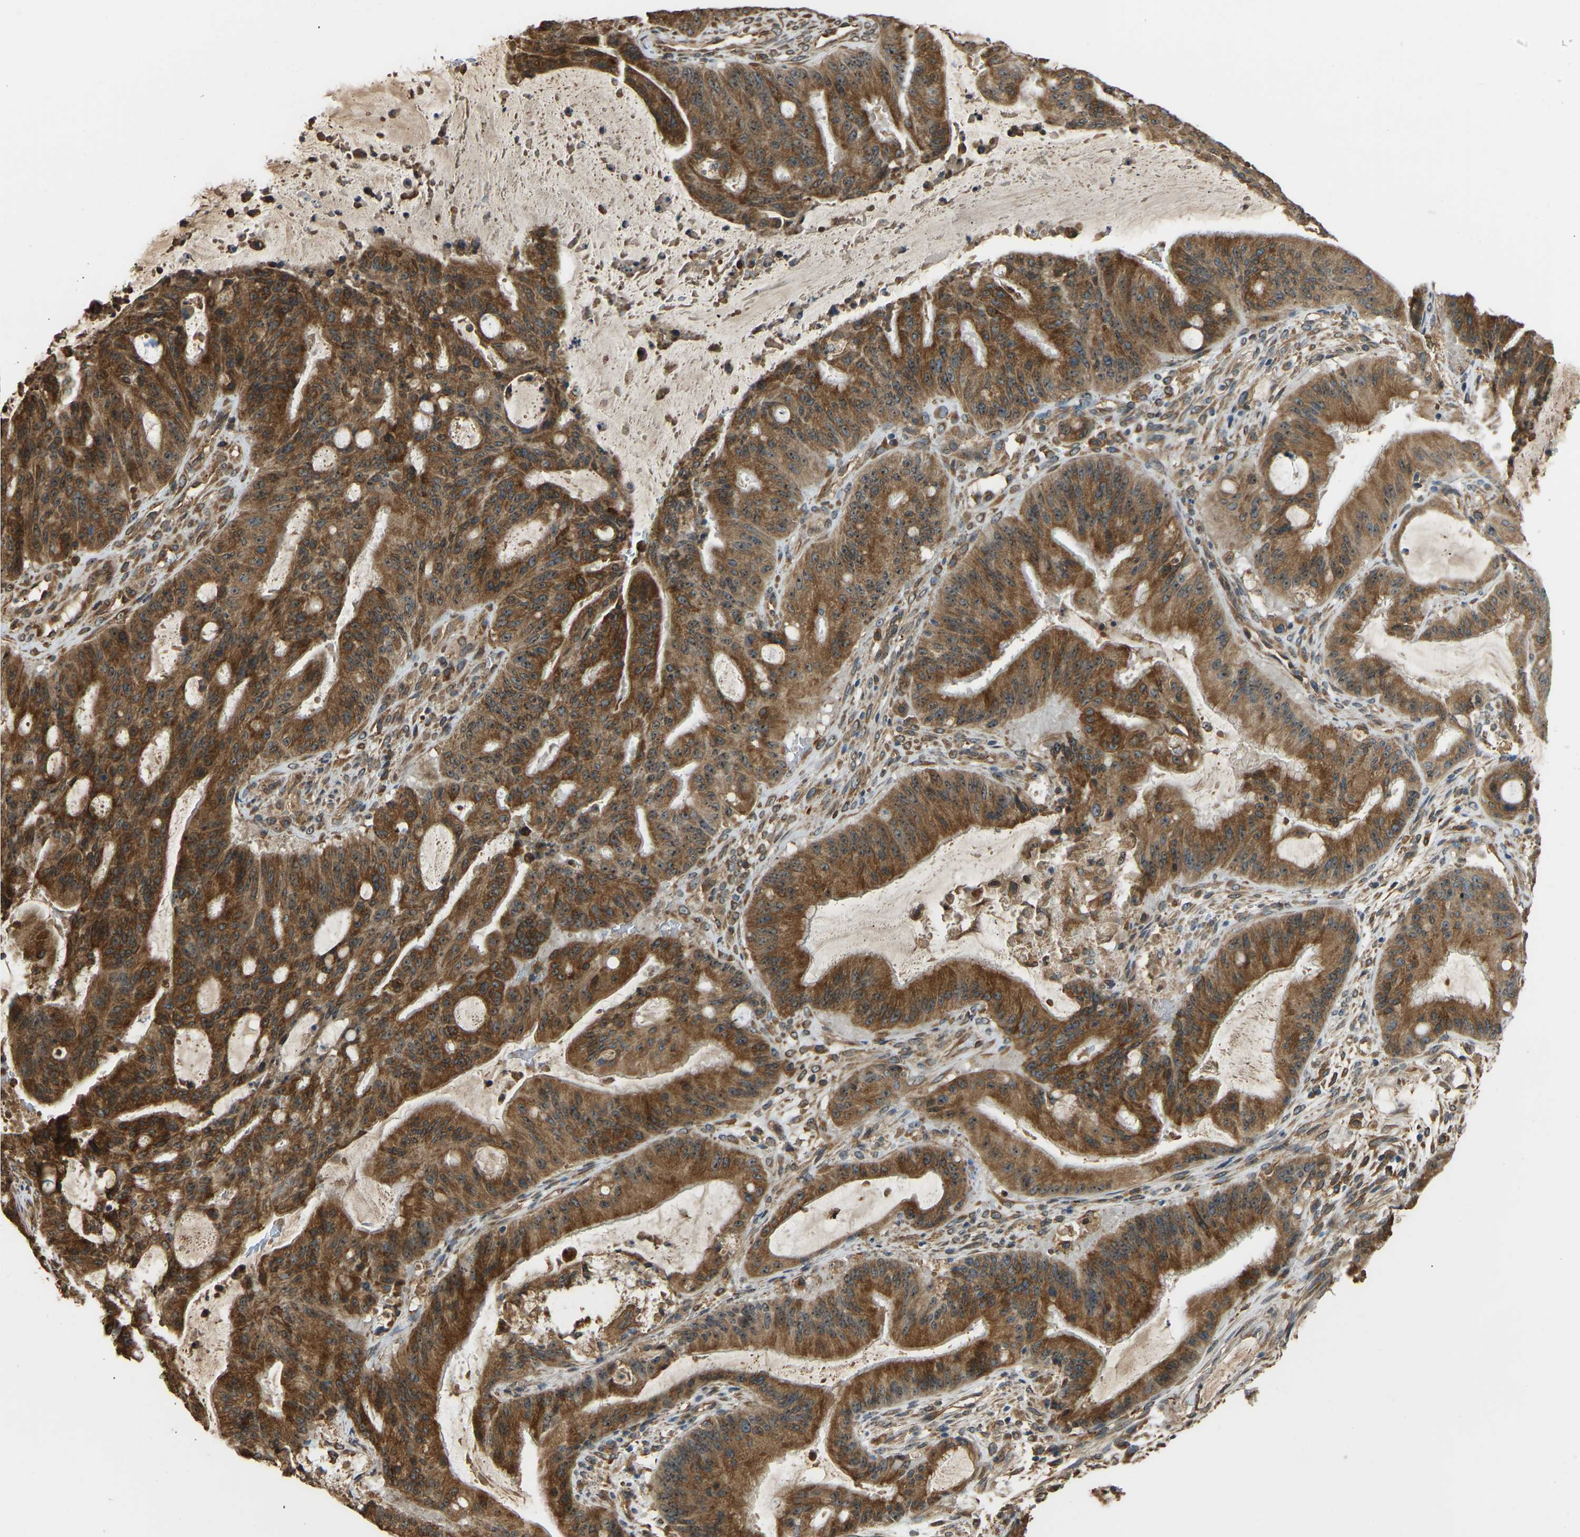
{"staining": {"intensity": "strong", "quantity": ">75%", "location": "cytoplasmic/membranous,nuclear"}, "tissue": "liver cancer", "cell_type": "Tumor cells", "image_type": "cancer", "snomed": [{"axis": "morphology", "description": "Normal tissue, NOS"}, {"axis": "morphology", "description": "Cholangiocarcinoma"}, {"axis": "topography", "description": "Liver"}, {"axis": "topography", "description": "Peripheral nerve tissue"}], "caption": "Human liver cancer (cholangiocarcinoma) stained with a protein marker shows strong staining in tumor cells.", "gene": "OS9", "patient": {"sex": "female", "age": 73}}